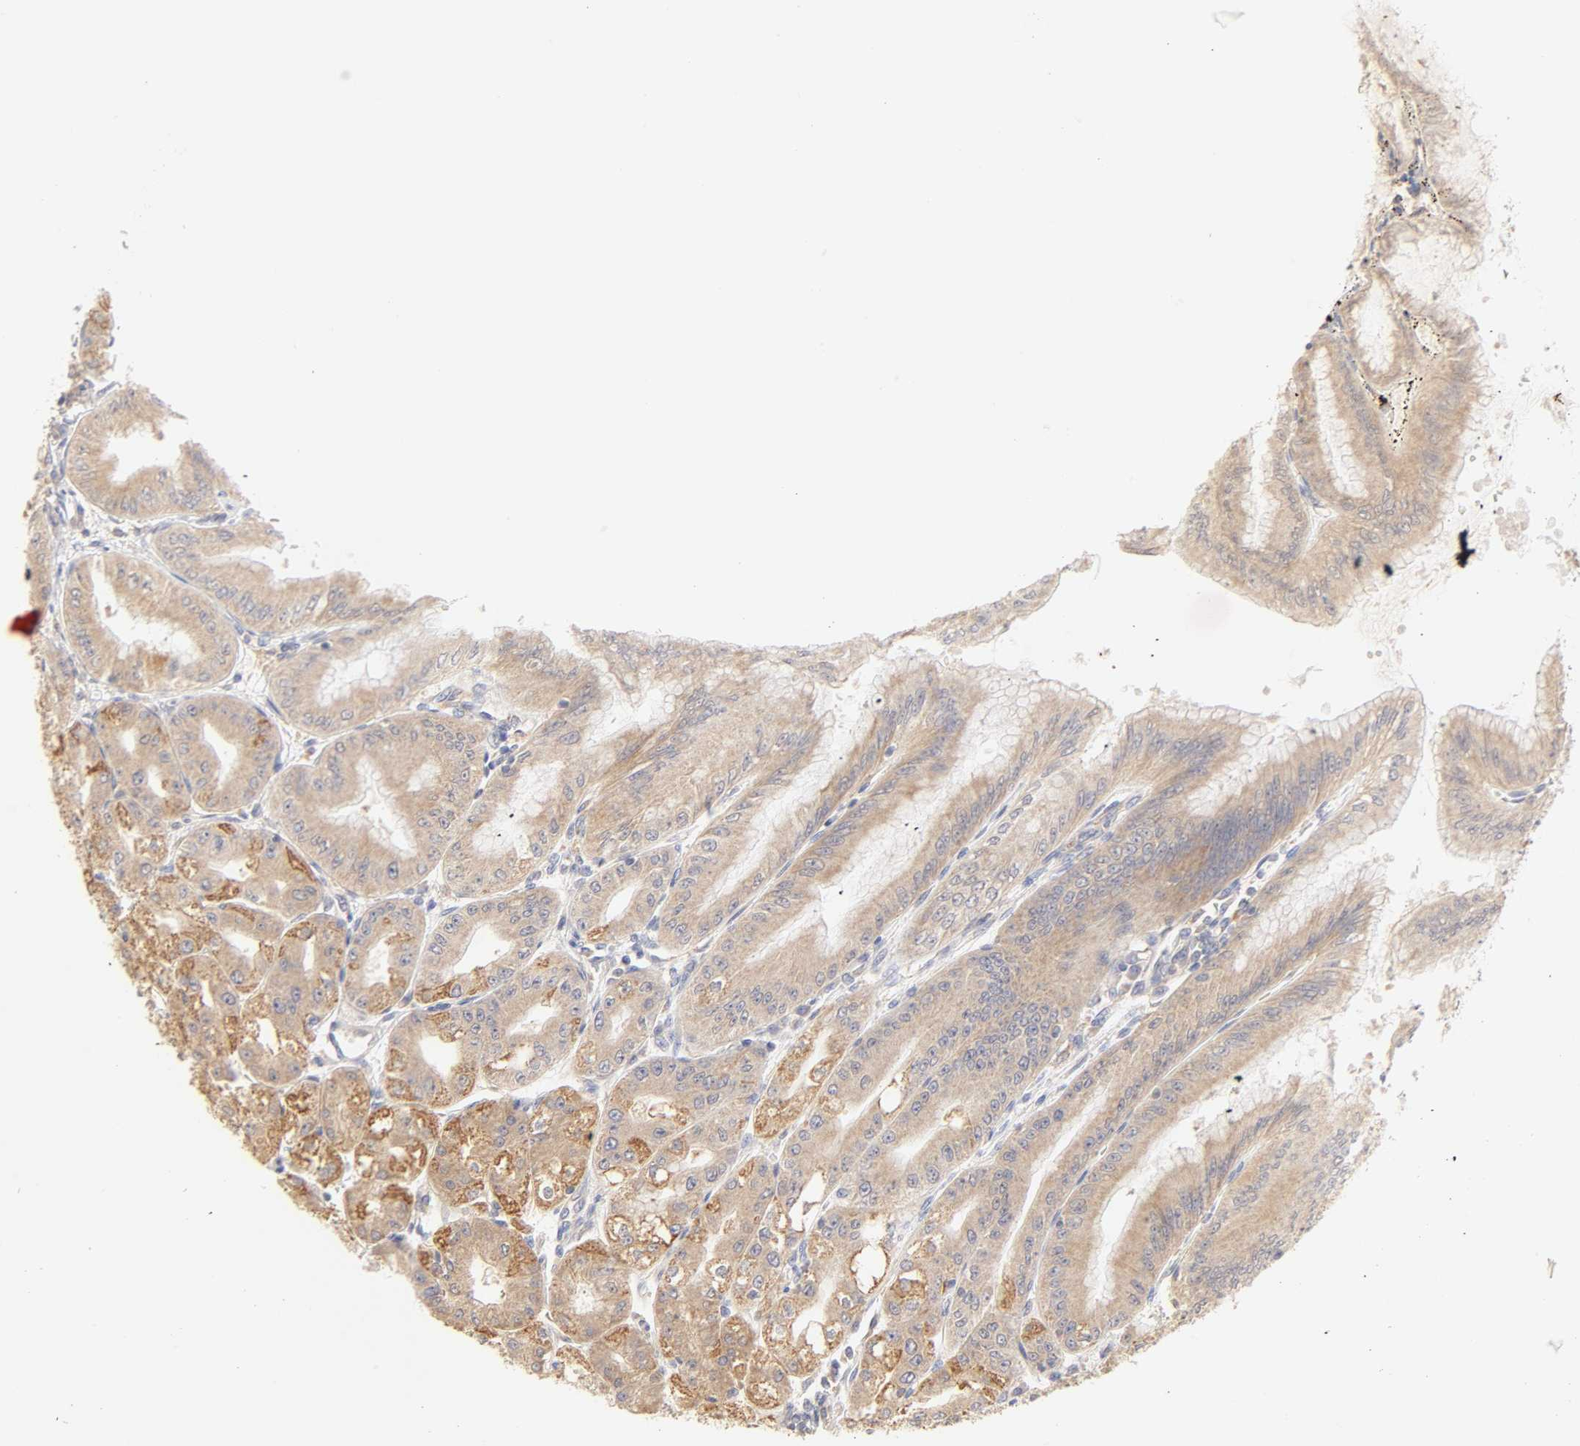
{"staining": {"intensity": "weak", "quantity": ">75%", "location": "cytoplasmic/membranous"}, "tissue": "stomach", "cell_type": "Glandular cells", "image_type": "normal", "snomed": [{"axis": "morphology", "description": "Normal tissue, NOS"}, {"axis": "topography", "description": "Stomach, lower"}], "caption": "Protein analysis of benign stomach reveals weak cytoplasmic/membranous staining in approximately >75% of glandular cells.", "gene": "MTERF2", "patient": {"sex": "male", "age": 71}}